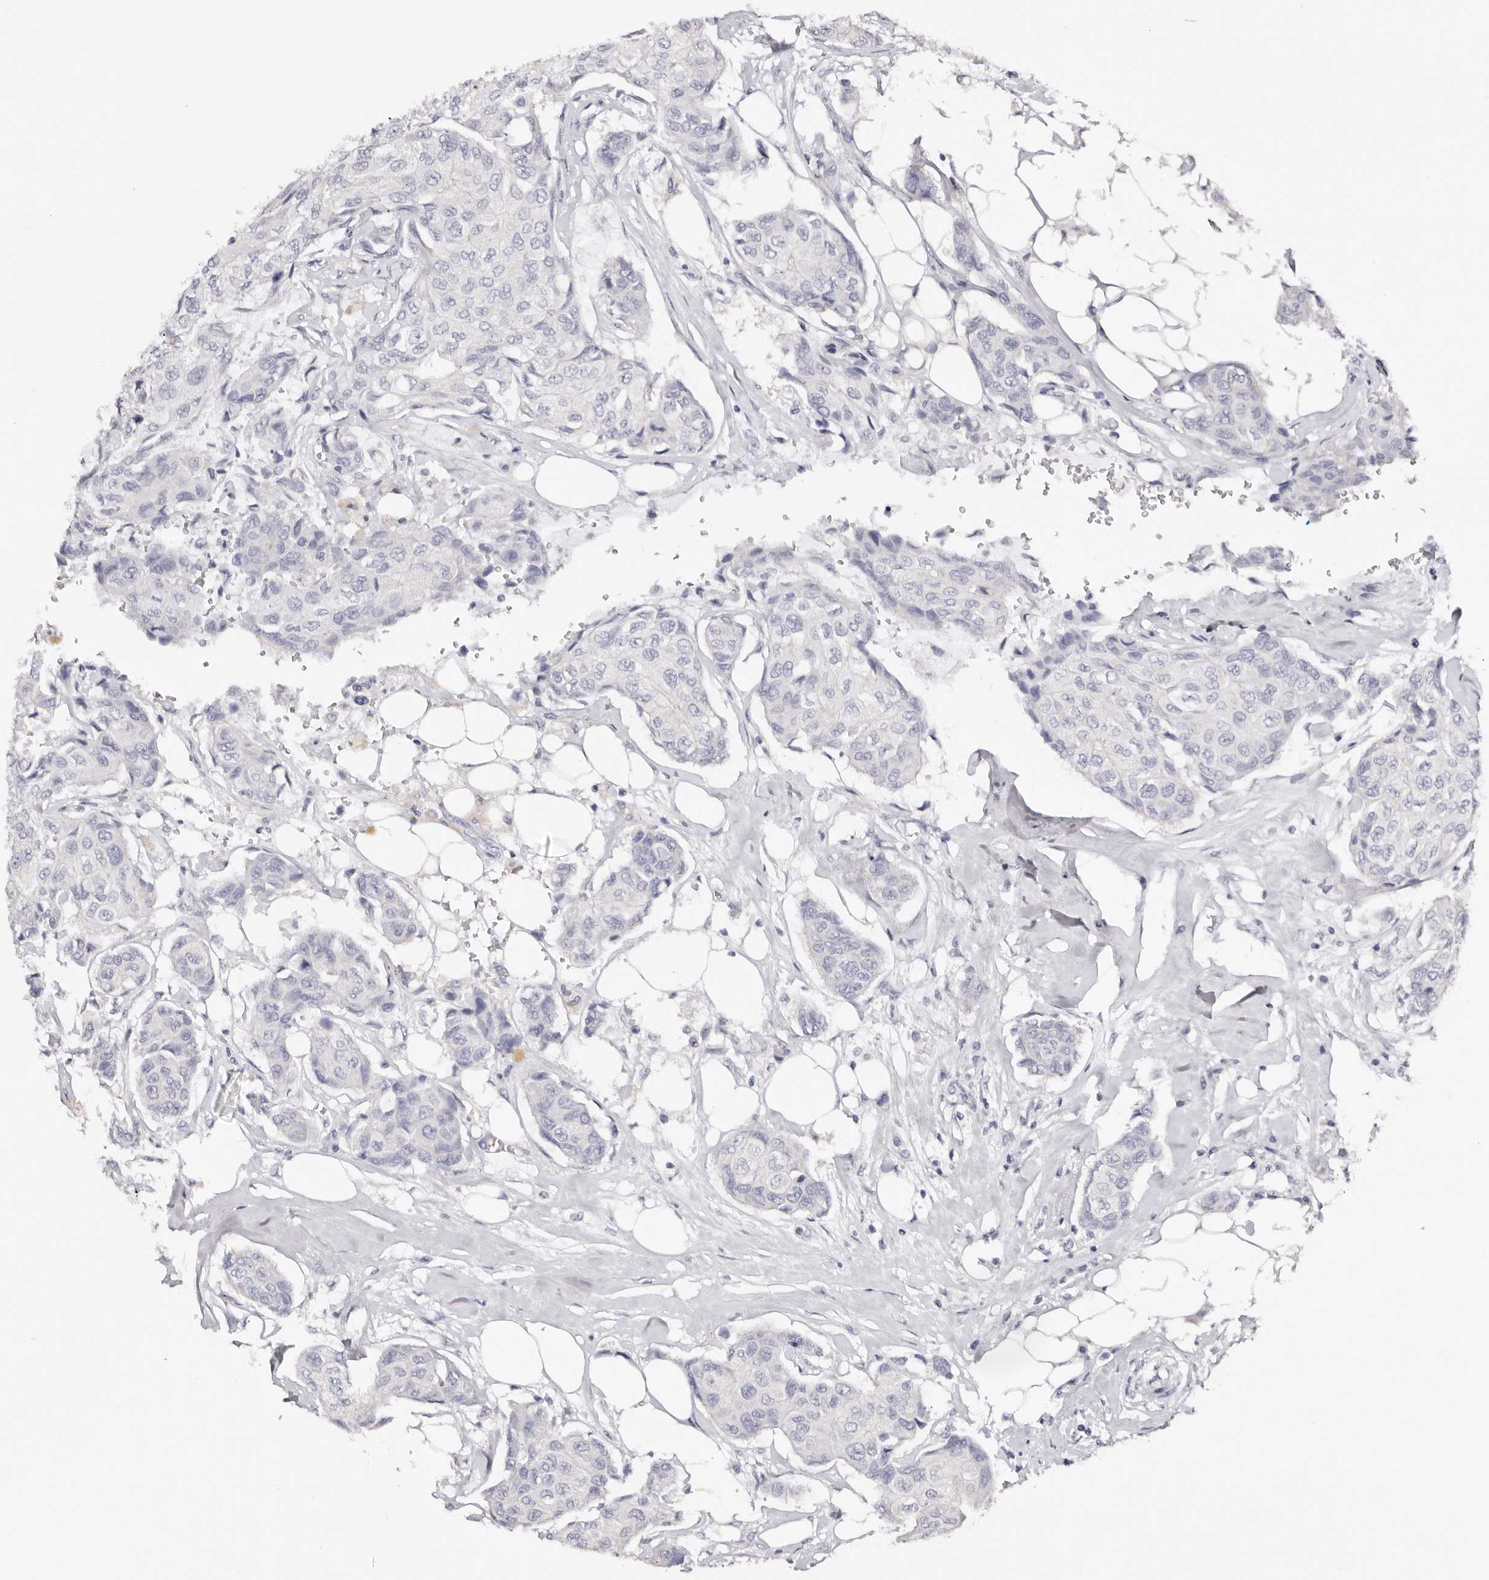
{"staining": {"intensity": "negative", "quantity": "none", "location": "none"}, "tissue": "breast cancer", "cell_type": "Tumor cells", "image_type": "cancer", "snomed": [{"axis": "morphology", "description": "Duct carcinoma"}, {"axis": "topography", "description": "Breast"}], "caption": "High magnification brightfield microscopy of breast cancer (intraductal carcinoma) stained with DAB (brown) and counterstained with hematoxylin (blue): tumor cells show no significant positivity.", "gene": "ROM1", "patient": {"sex": "female", "age": 80}}